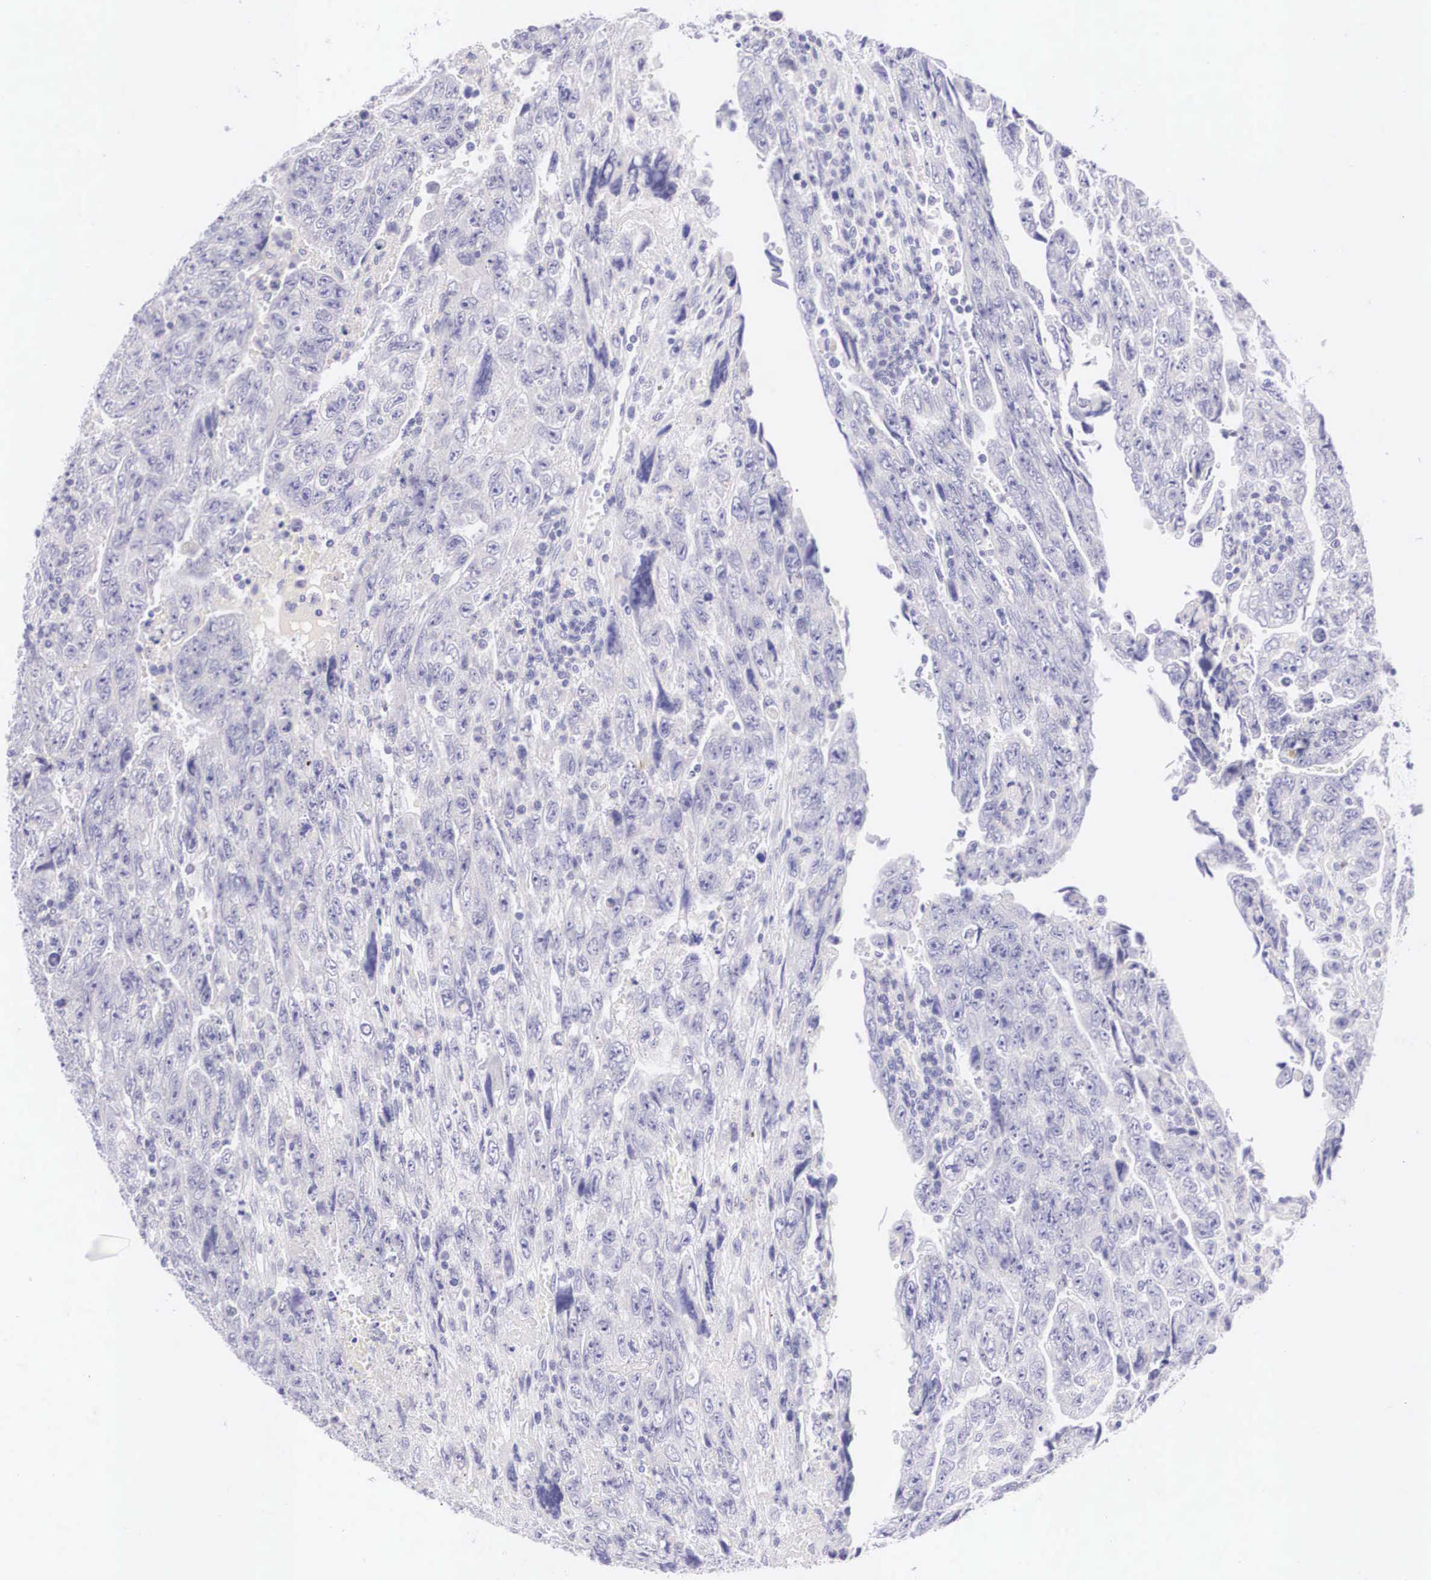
{"staining": {"intensity": "negative", "quantity": "none", "location": "none"}, "tissue": "testis cancer", "cell_type": "Tumor cells", "image_type": "cancer", "snomed": [{"axis": "morphology", "description": "Carcinoma, Embryonal, NOS"}, {"axis": "topography", "description": "Testis"}], "caption": "This is a image of IHC staining of testis cancer, which shows no expression in tumor cells.", "gene": "BCL6", "patient": {"sex": "male", "age": 28}}